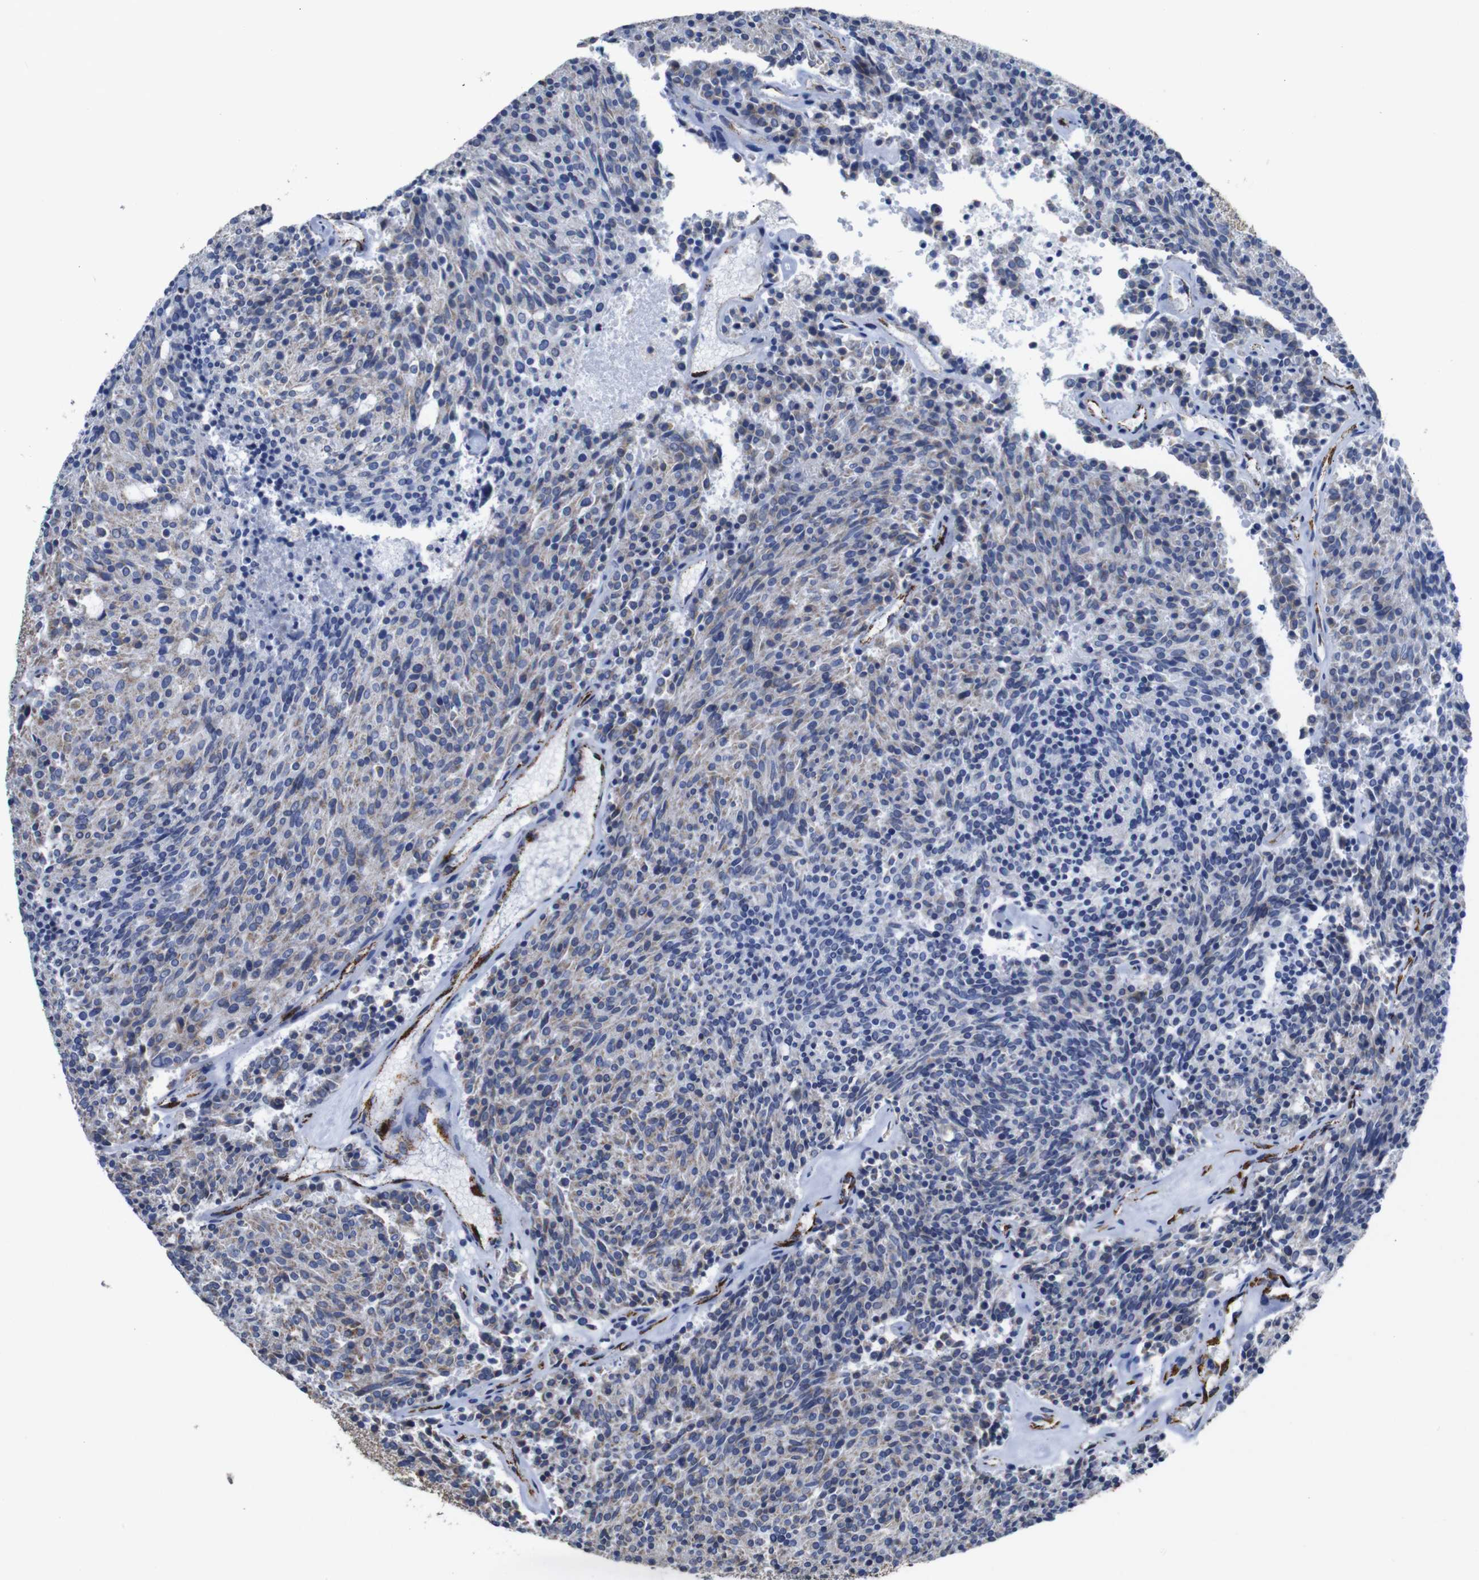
{"staining": {"intensity": "moderate", "quantity": "<25%", "location": "cytoplasmic/membranous"}, "tissue": "carcinoid", "cell_type": "Tumor cells", "image_type": "cancer", "snomed": [{"axis": "morphology", "description": "Carcinoid, malignant, NOS"}, {"axis": "topography", "description": "Pancreas"}], "caption": "Immunohistochemistry (IHC) staining of malignant carcinoid, which displays low levels of moderate cytoplasmic/membranous staining in about <25% of tumor cells indicating moderate cytoplasmic/membranous protein positivity. The staining was performed using DAB (3,3'-diaminobenzidine) (brown) for protein detection and nuclei were counterstained in hematoxylin (blue).", "gene": "MAOA", "patient": {"sex": "female", "age": 54}}